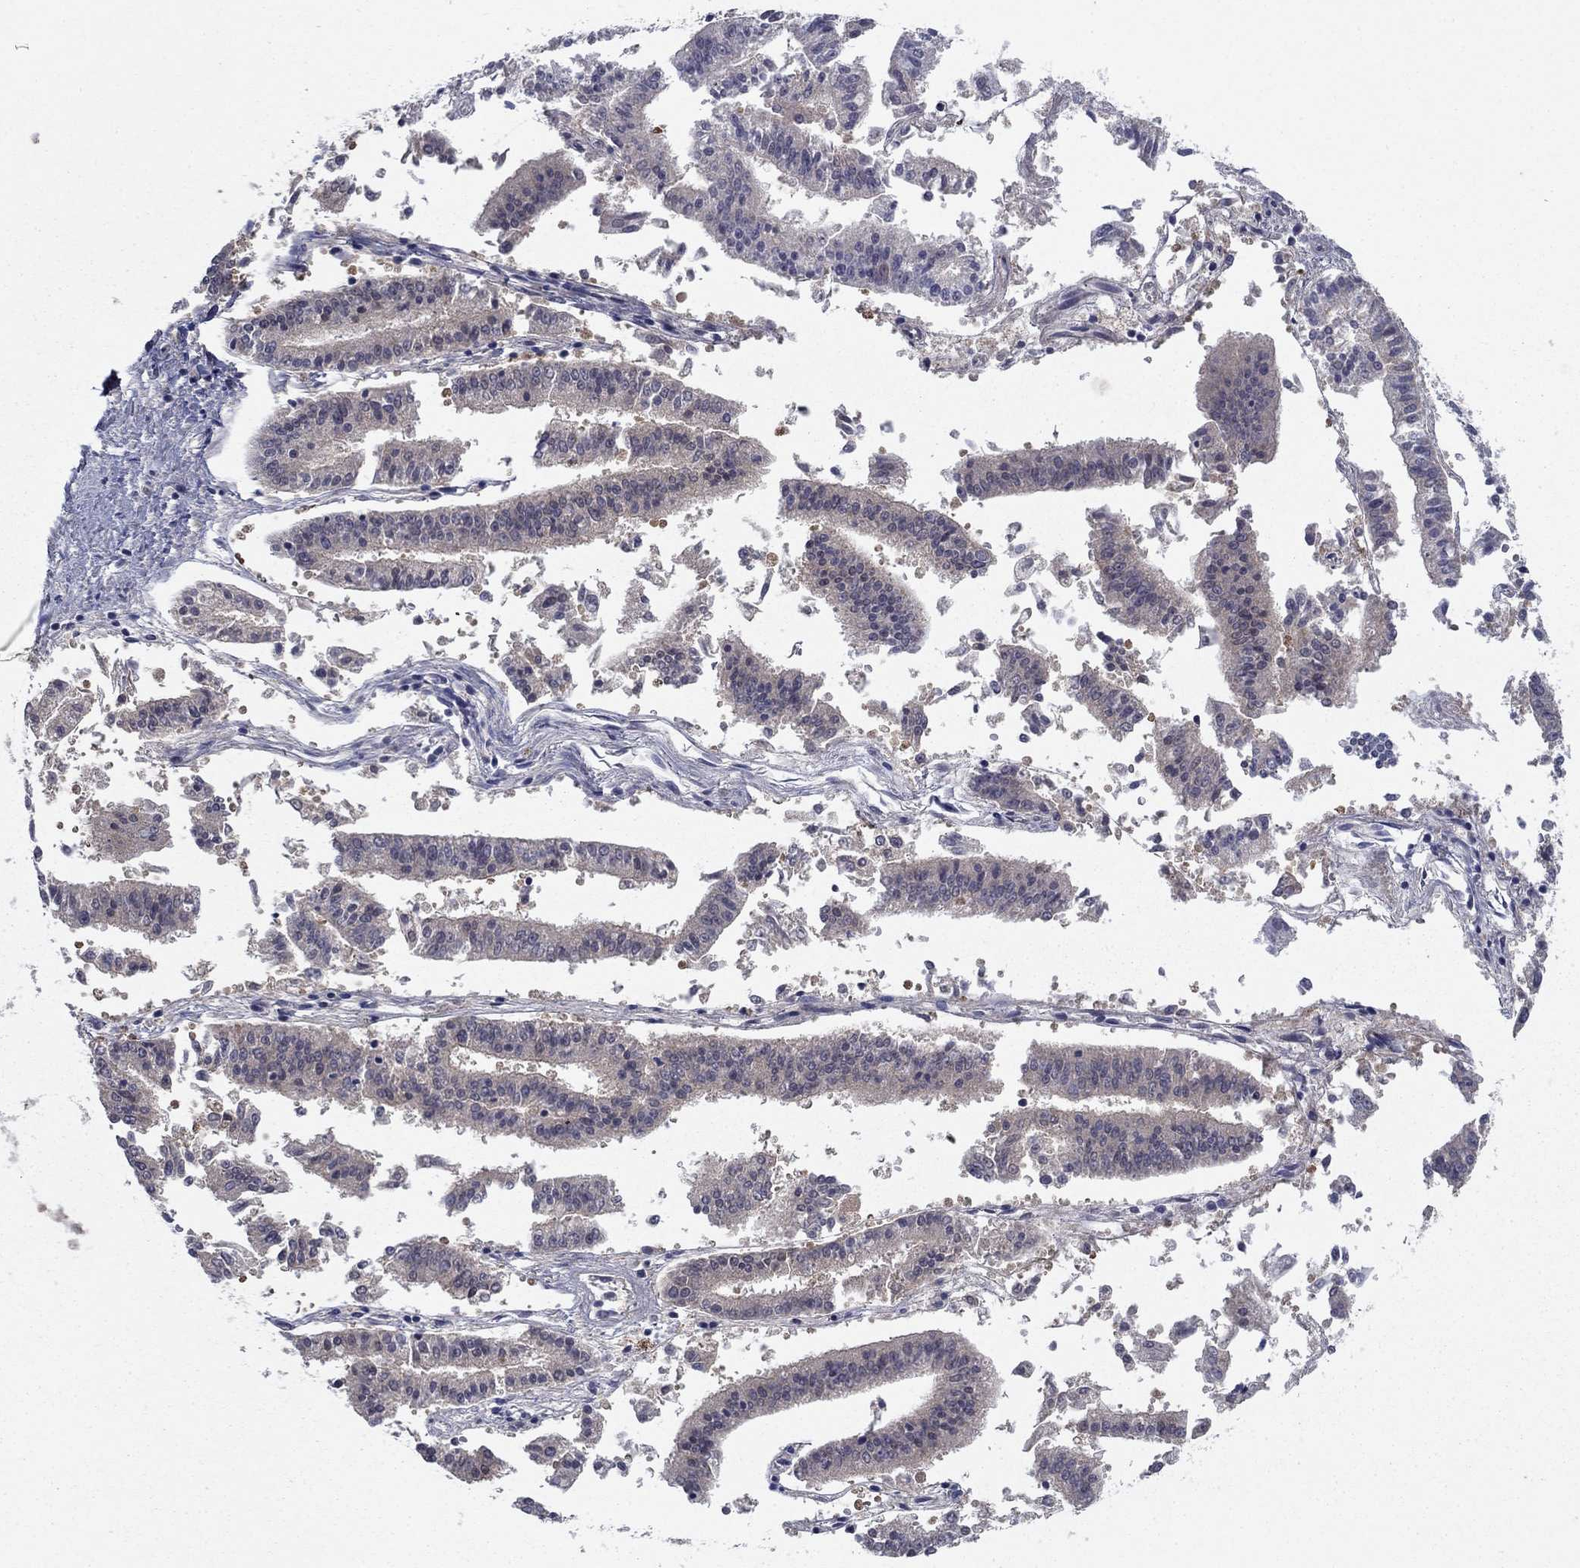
{"staining": {"intensity": "negative", "quantity": "none", "location": "none"}, "tissue": "endometrial cancer", "cell_type": "Tumor cells", "image_type": "cancer", "snomed": [{"axis": "morphology", "description": "Adenocarcinoma, NOS"}, {"axis": "topography", "description": "Endometrium"}], "caption": "Micrograph shows no significant protein staining in tumor cells of endometrial cancer.", "gene": "PLS1", "patient": {"sex": "female", "age": 66}}